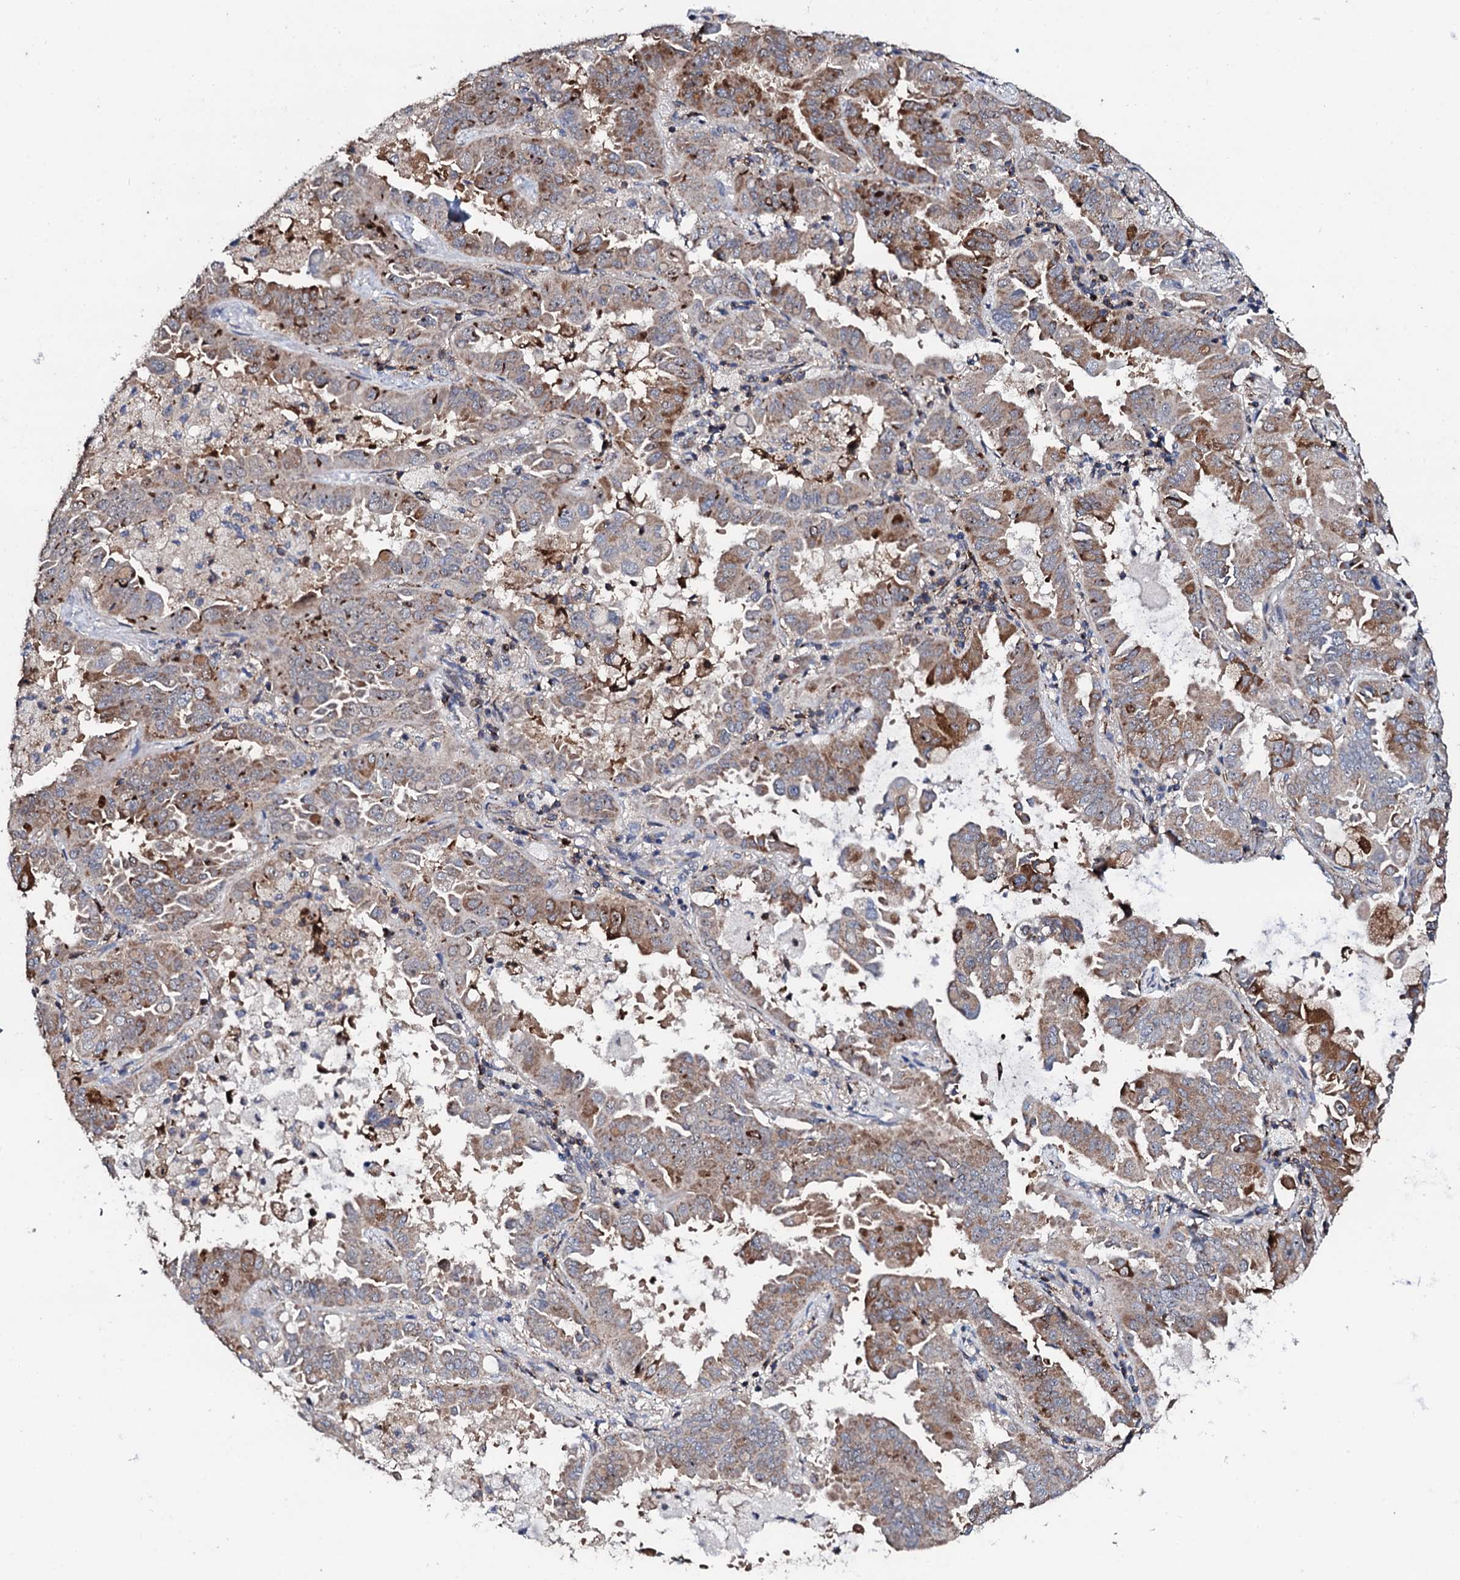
{"staining": {"intensity": "moderate", "quantity": "25%-75%", "location": "cytoplasmic/membranous"}, "tissue": "lung cancer", "cell_type": "Tumor cells", "image_type": "cancer", "snomed": [{"axis": "morphology", "description": "Adenocarcinoma, NOS"}, {"axis": "topography", "description": "Lung"}], "caption": "This histopathology image shows immunohistochemistry staining of lung adenocarcinoma, with medium moderate cytoplasmic/membranous positivity in approximately 25%-75% of tumor cells.", "gene": "GTPBP4", "patient": {"sex": "male", "age": 64}}